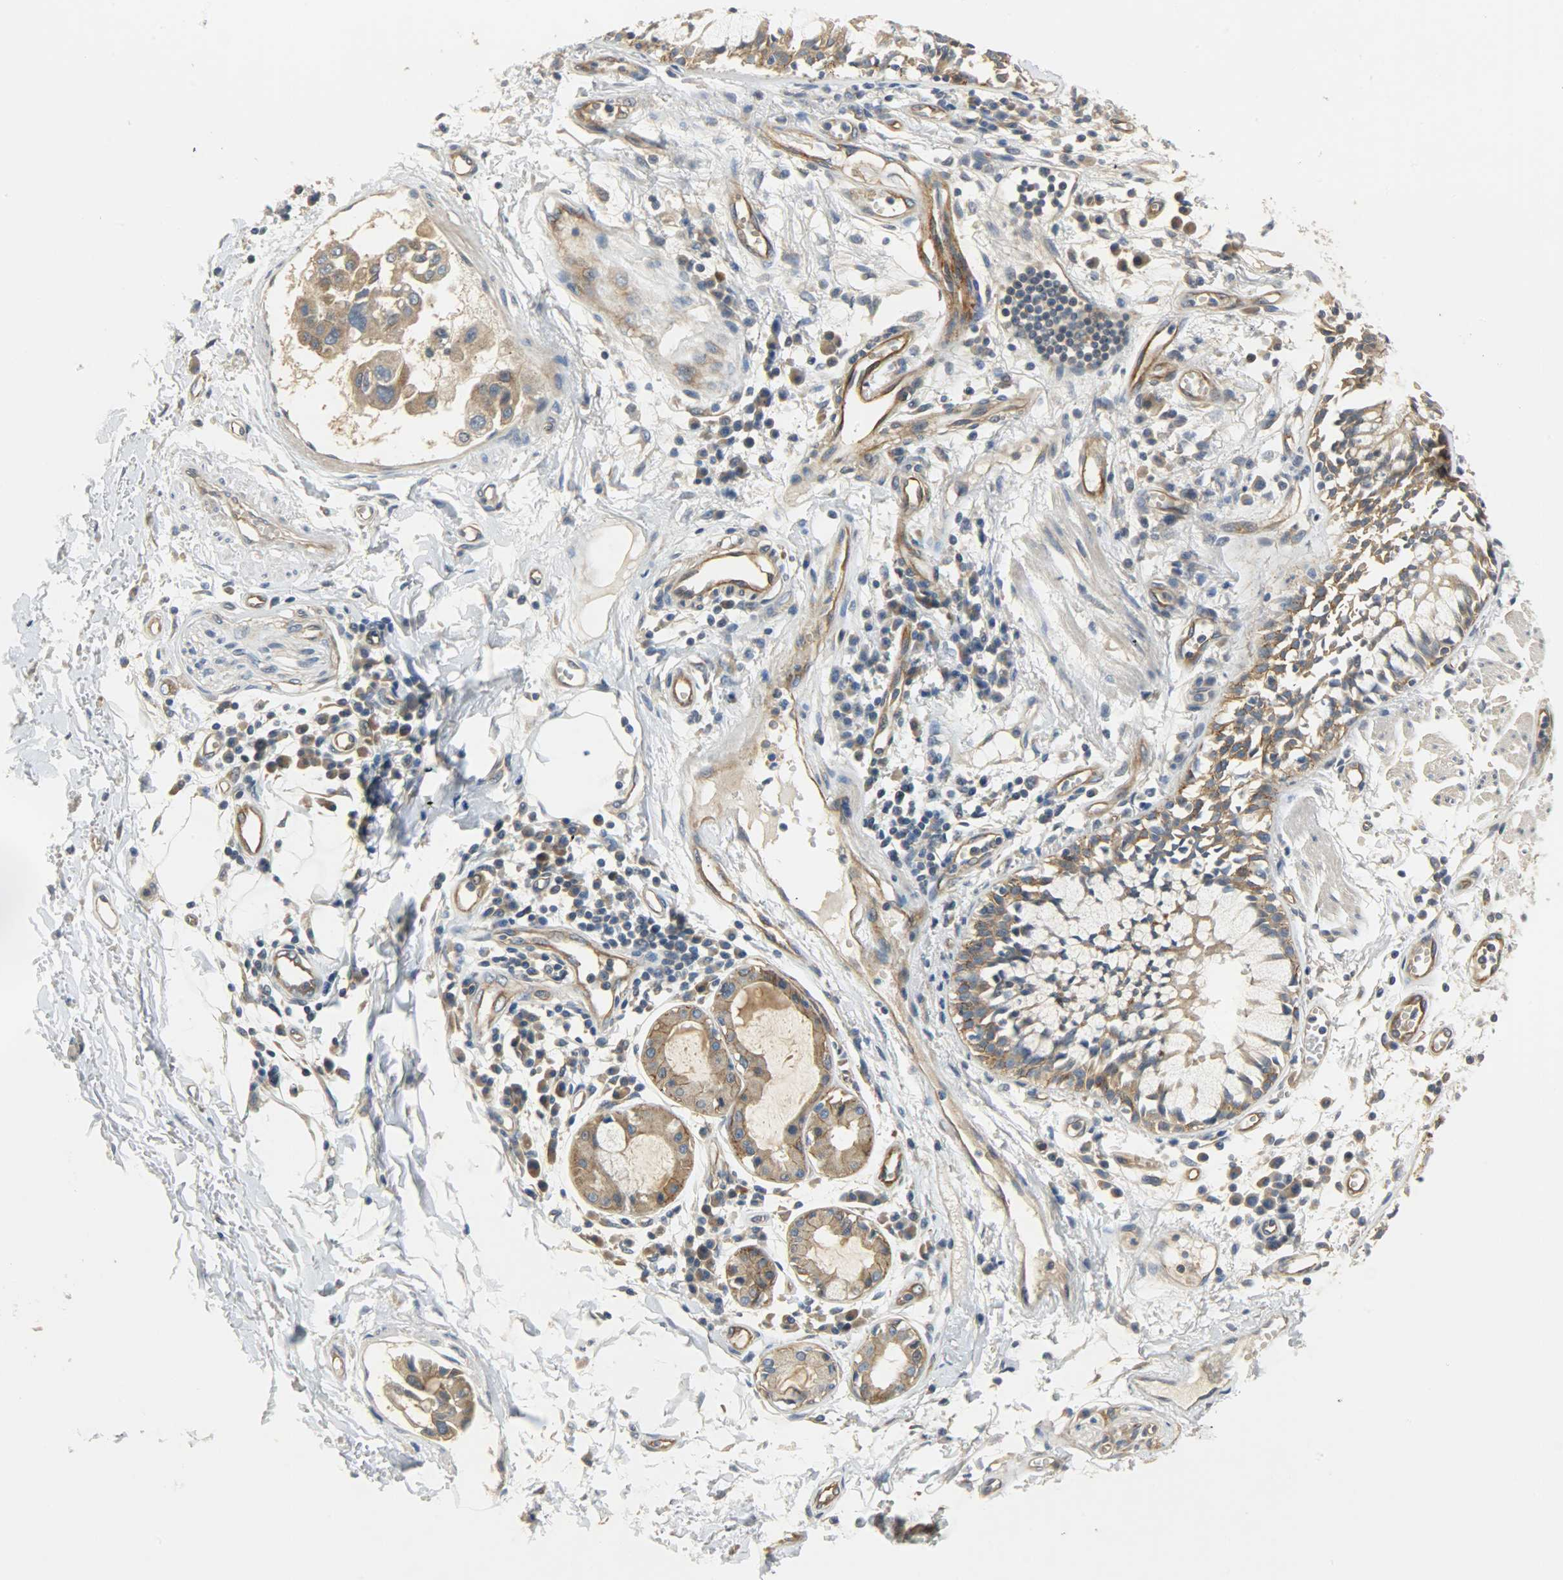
{"staining": {"intensity": "weak", "quantity": ">75%", "location": "cytoplasmic/membranous"}, "tissue": "adipose tissue", "cell_type": "Adipocytes", "image_type": "normal", "snomed": [{"axis": "morphology", "description": "Normal tissue, NOS"}, {"axis": "morphology", "description": "Adenocarcinoma, NOS"}, {"axis": "topography", "description": "Cartilage tissue"}, {"axis": "topography", "description": "Bronchus"}, {"axis": "topography", "description": "Lung"}], "caption": "Adipose tissue stained for a protein (brown) demonstrates weak cytoplasmic/membranous positive staining in about >75% of adipocytes.", "gene": "KIAA1217", "patient": {"sex": "female", "age": 67}}